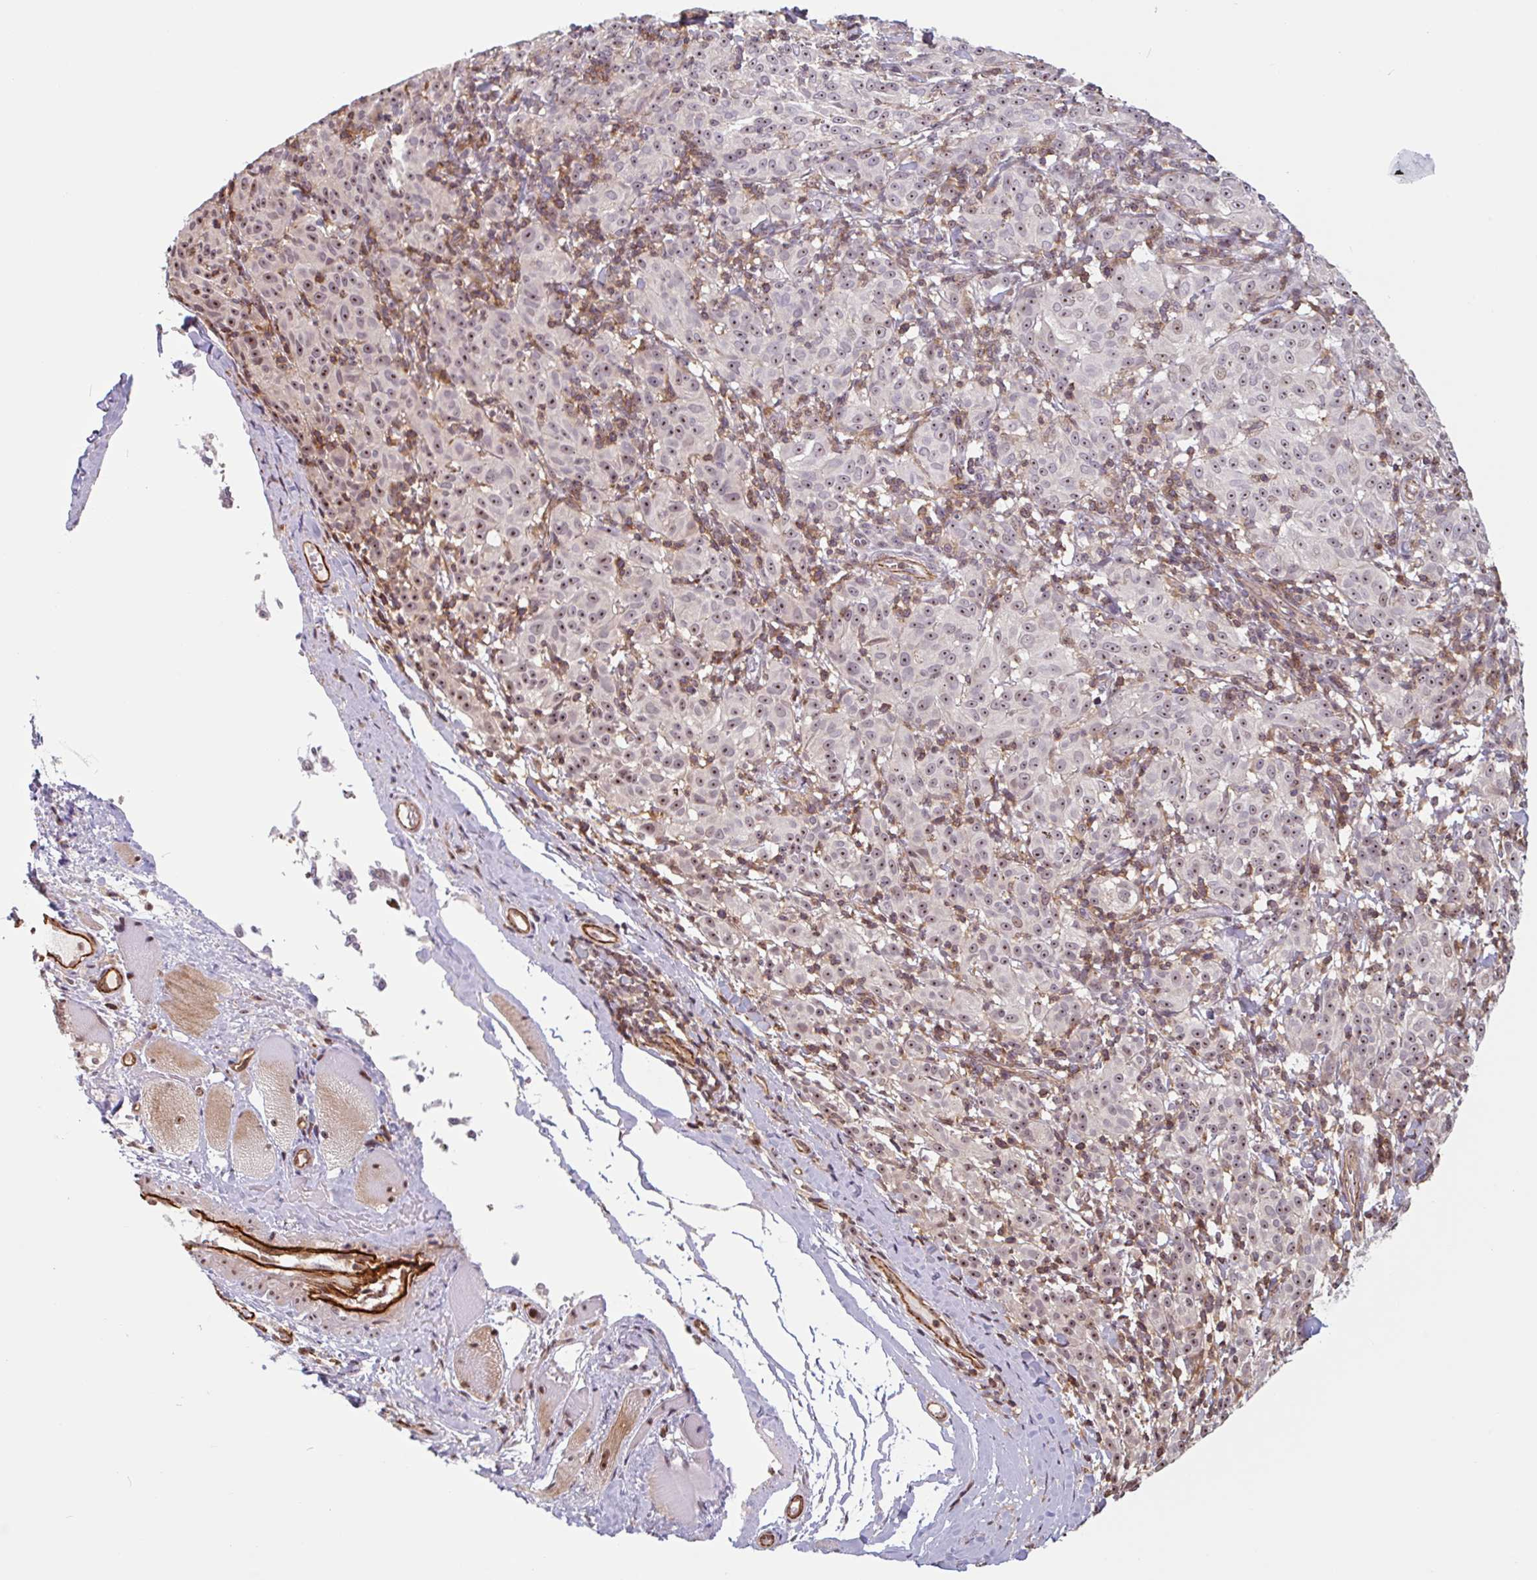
{"staining": {"intensity": "moderate", "quantity": "25%-75%", "location": "nuclear"}, "tissue": "melanoma", "cell_type": "Tumor cells", "image_type": "cancer", "snomed": [{"axis": "morphology", "description": "Malignant melanoma, NOS"}, {"axis": "topography", "description": "Skin"}], "caption": "An immunohistochemistry image of tumor tissue is shown. Protein staining in brown shows moderate nuclear positivity in melanoma within tumor cells.", "gene": "ZNF689", "patient": {"sex": "female", "age": 72}}